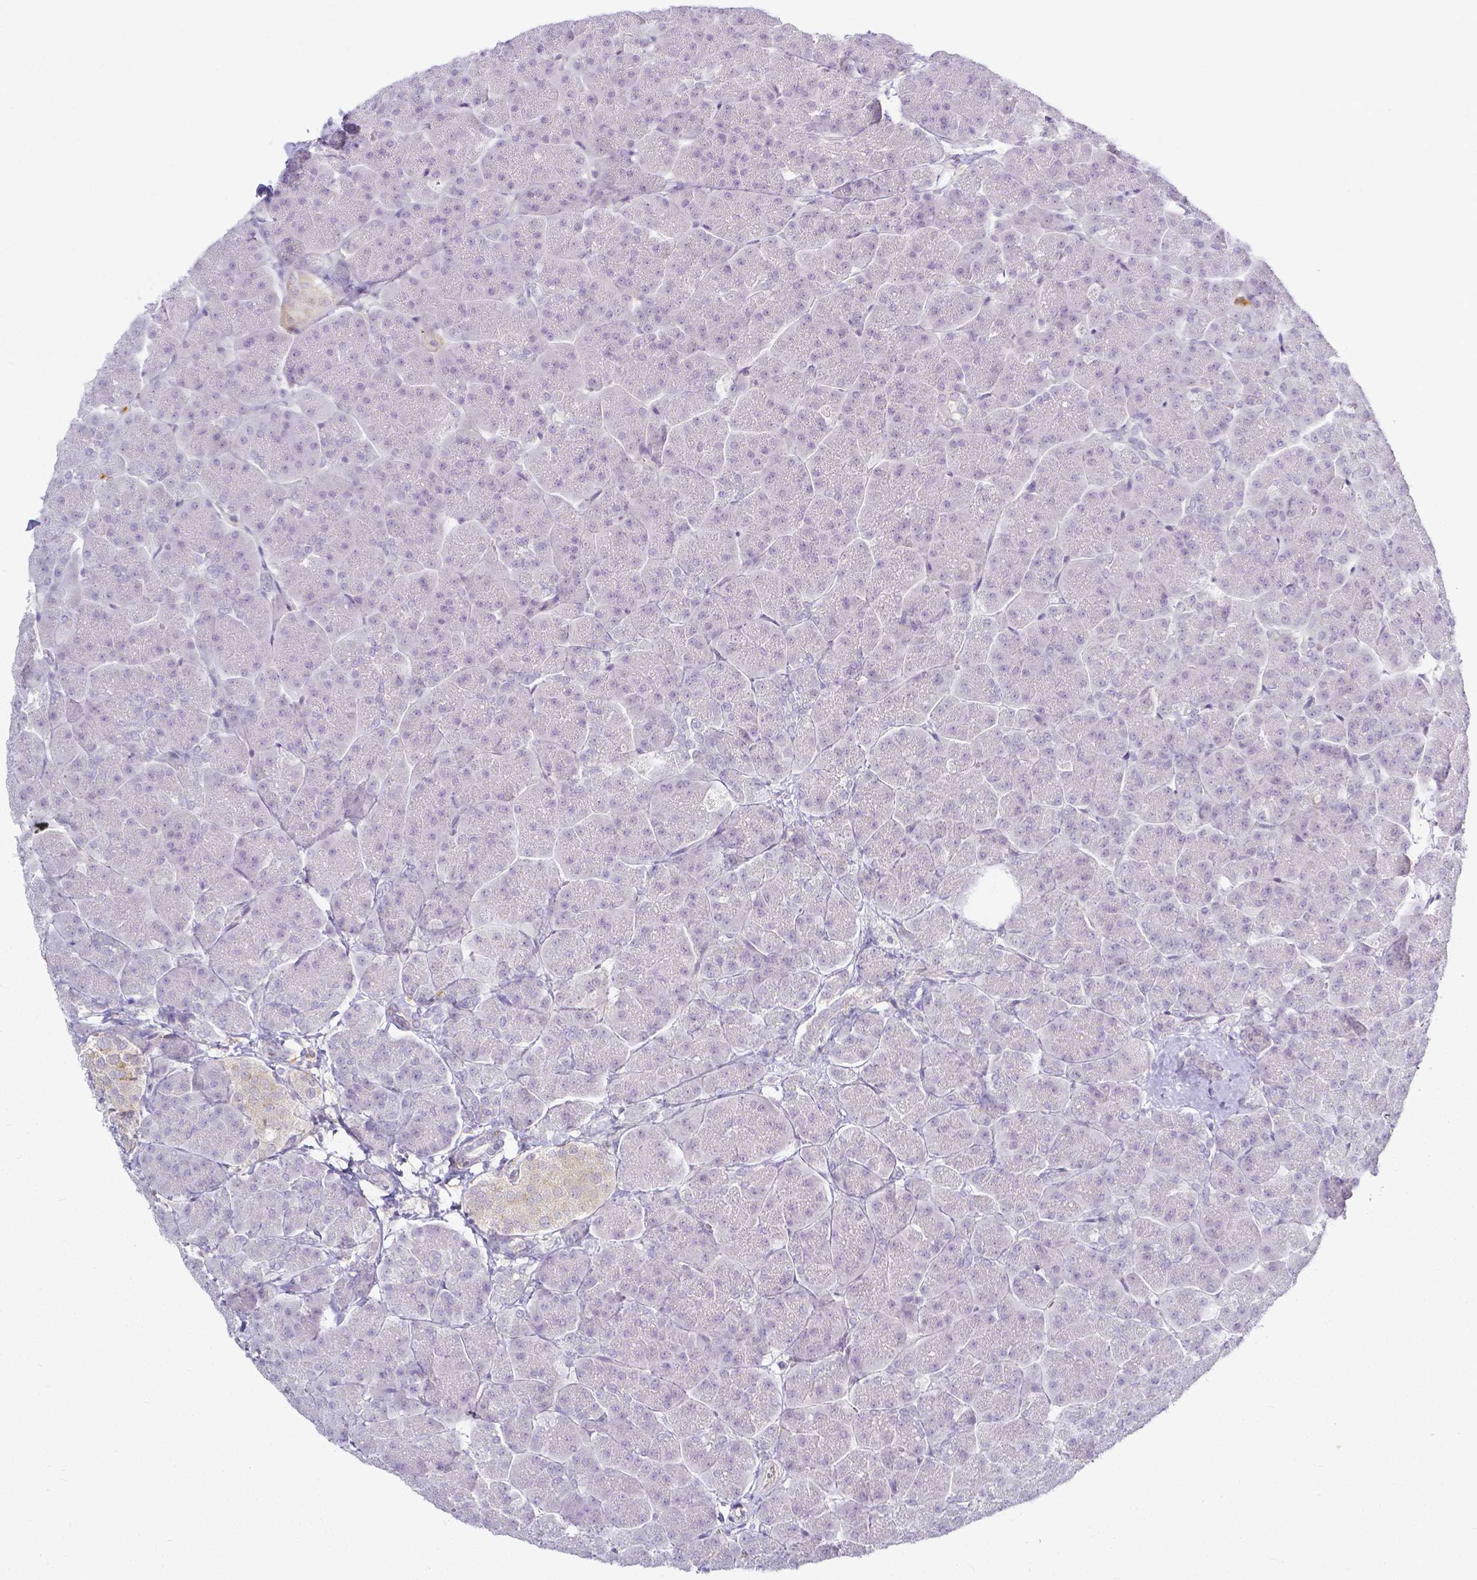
{"staining": {"intensity": "negative", "quantity": "none", "location": "none"}, "tissue": "pancreas", "cell_type": "Exocrine glandular cells", "image_type": "normal", "snomed": [{"axis": "morphology", "description": "Normal tissue, NOS"}, {"axis": "topography", "description": "Pancreas"}, {"axis": "topography", "description": "Peripheral nerve tissue"}], "caption": "A micrograph of human pancreas is negative for staining in exocrine glandular cells. (Brightfield microscopy of DAB immunohistochemistry (IHC) at high magnification).", "gene": "KCNH1", "patient": {"sex": "male", "age": 54}}